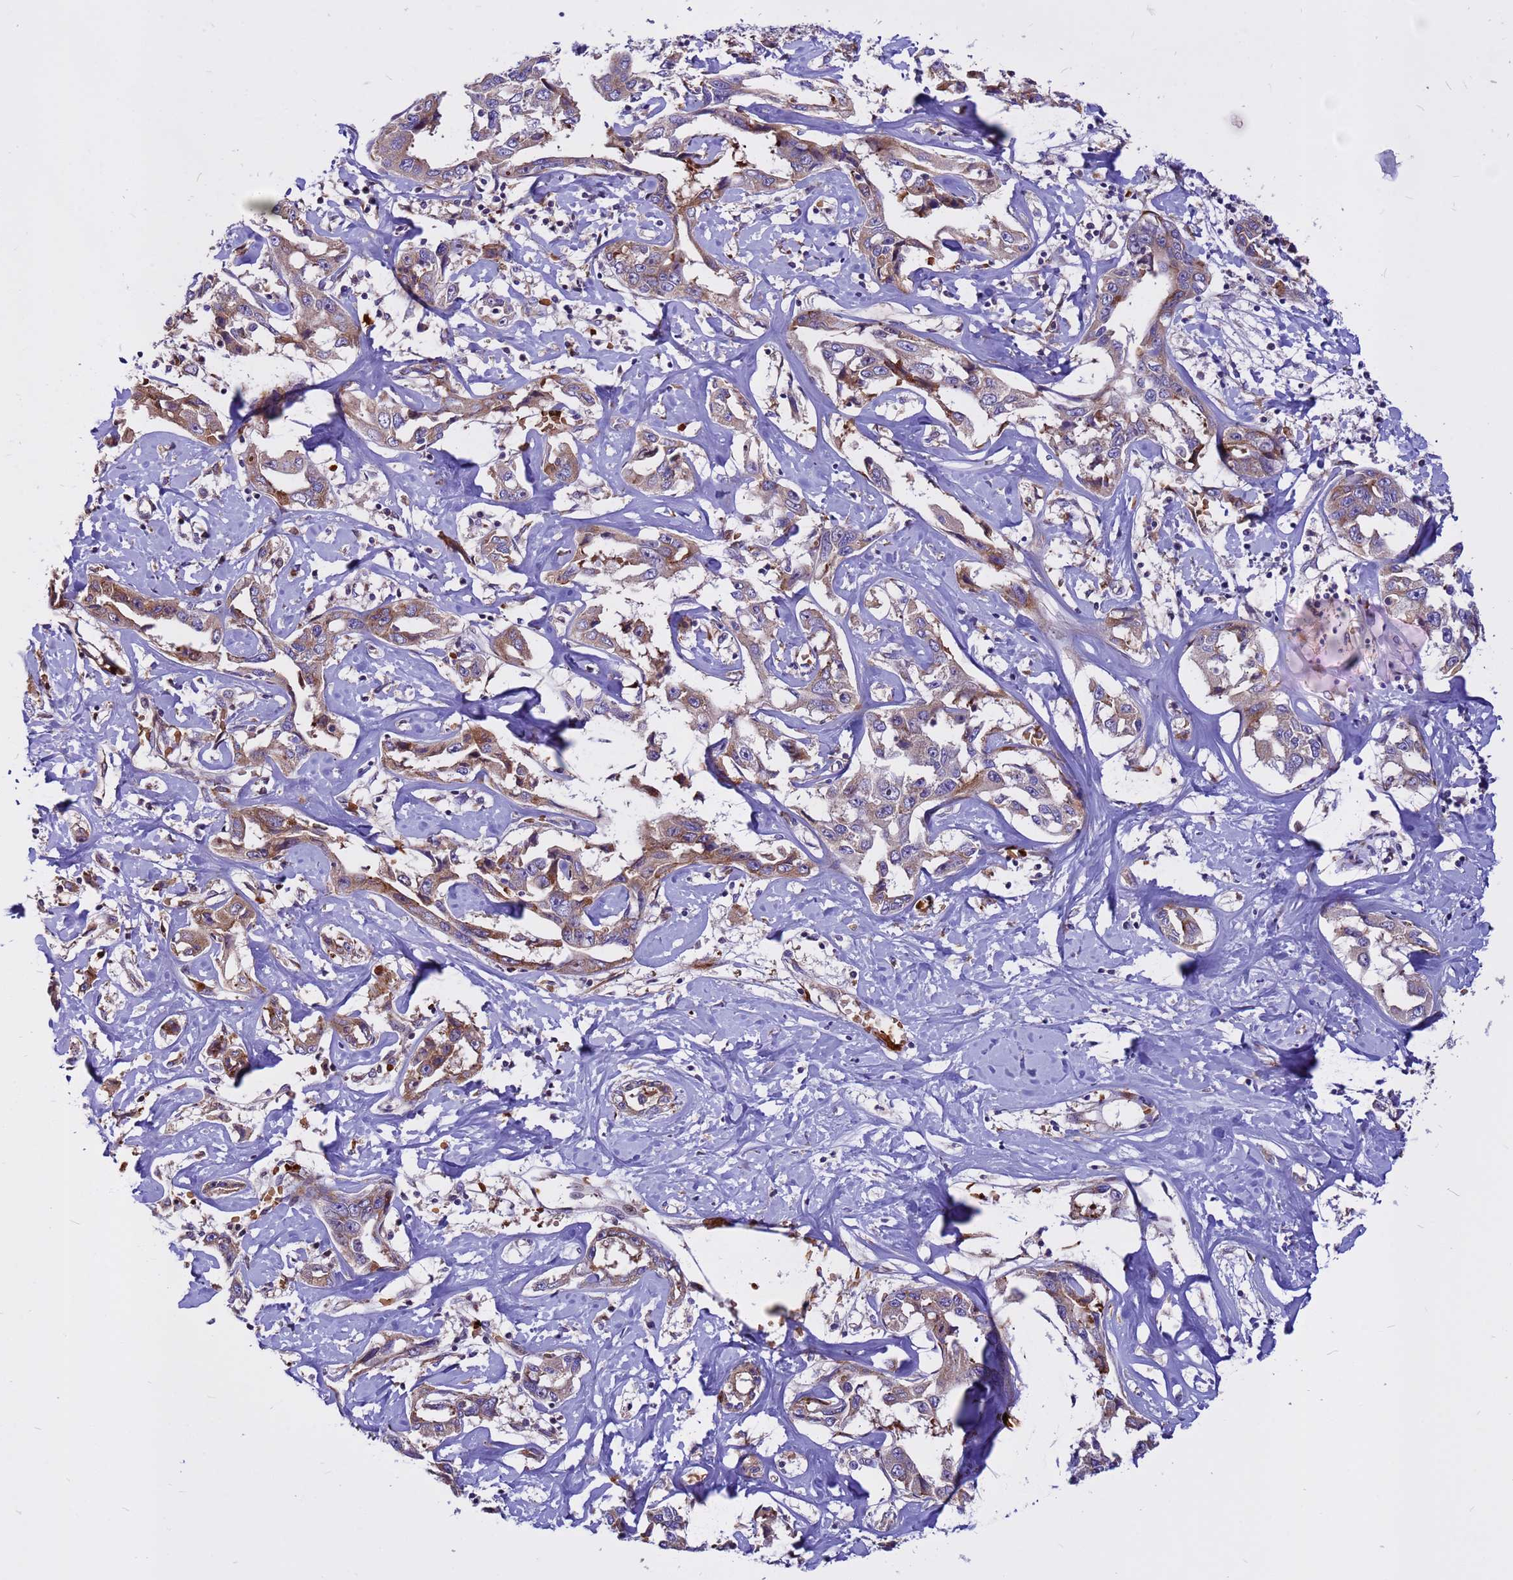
{"staining": {"intensity": "moderate", "quantity": "25%-75%", "location": "cytoplasmic/membranous"}, "tissue": "liver cancer", "cell_type": "Tumor cells", "image_type": "cancer", "snomed": [{"axis": "morphology", "description": "Cholangiocarcinoma"}, {"axis": "topography", "description": "Liver"}], "caption": "Approximately 25%-75% of tumor cells in human liver cancer (cholangiocarcinoma) show moderate cytoplasmic/membranous protein expression as visualized by brown immunohistochemical staining.", "gene": "ZNF669", "patient": {"sex": "male", "age": 59}}